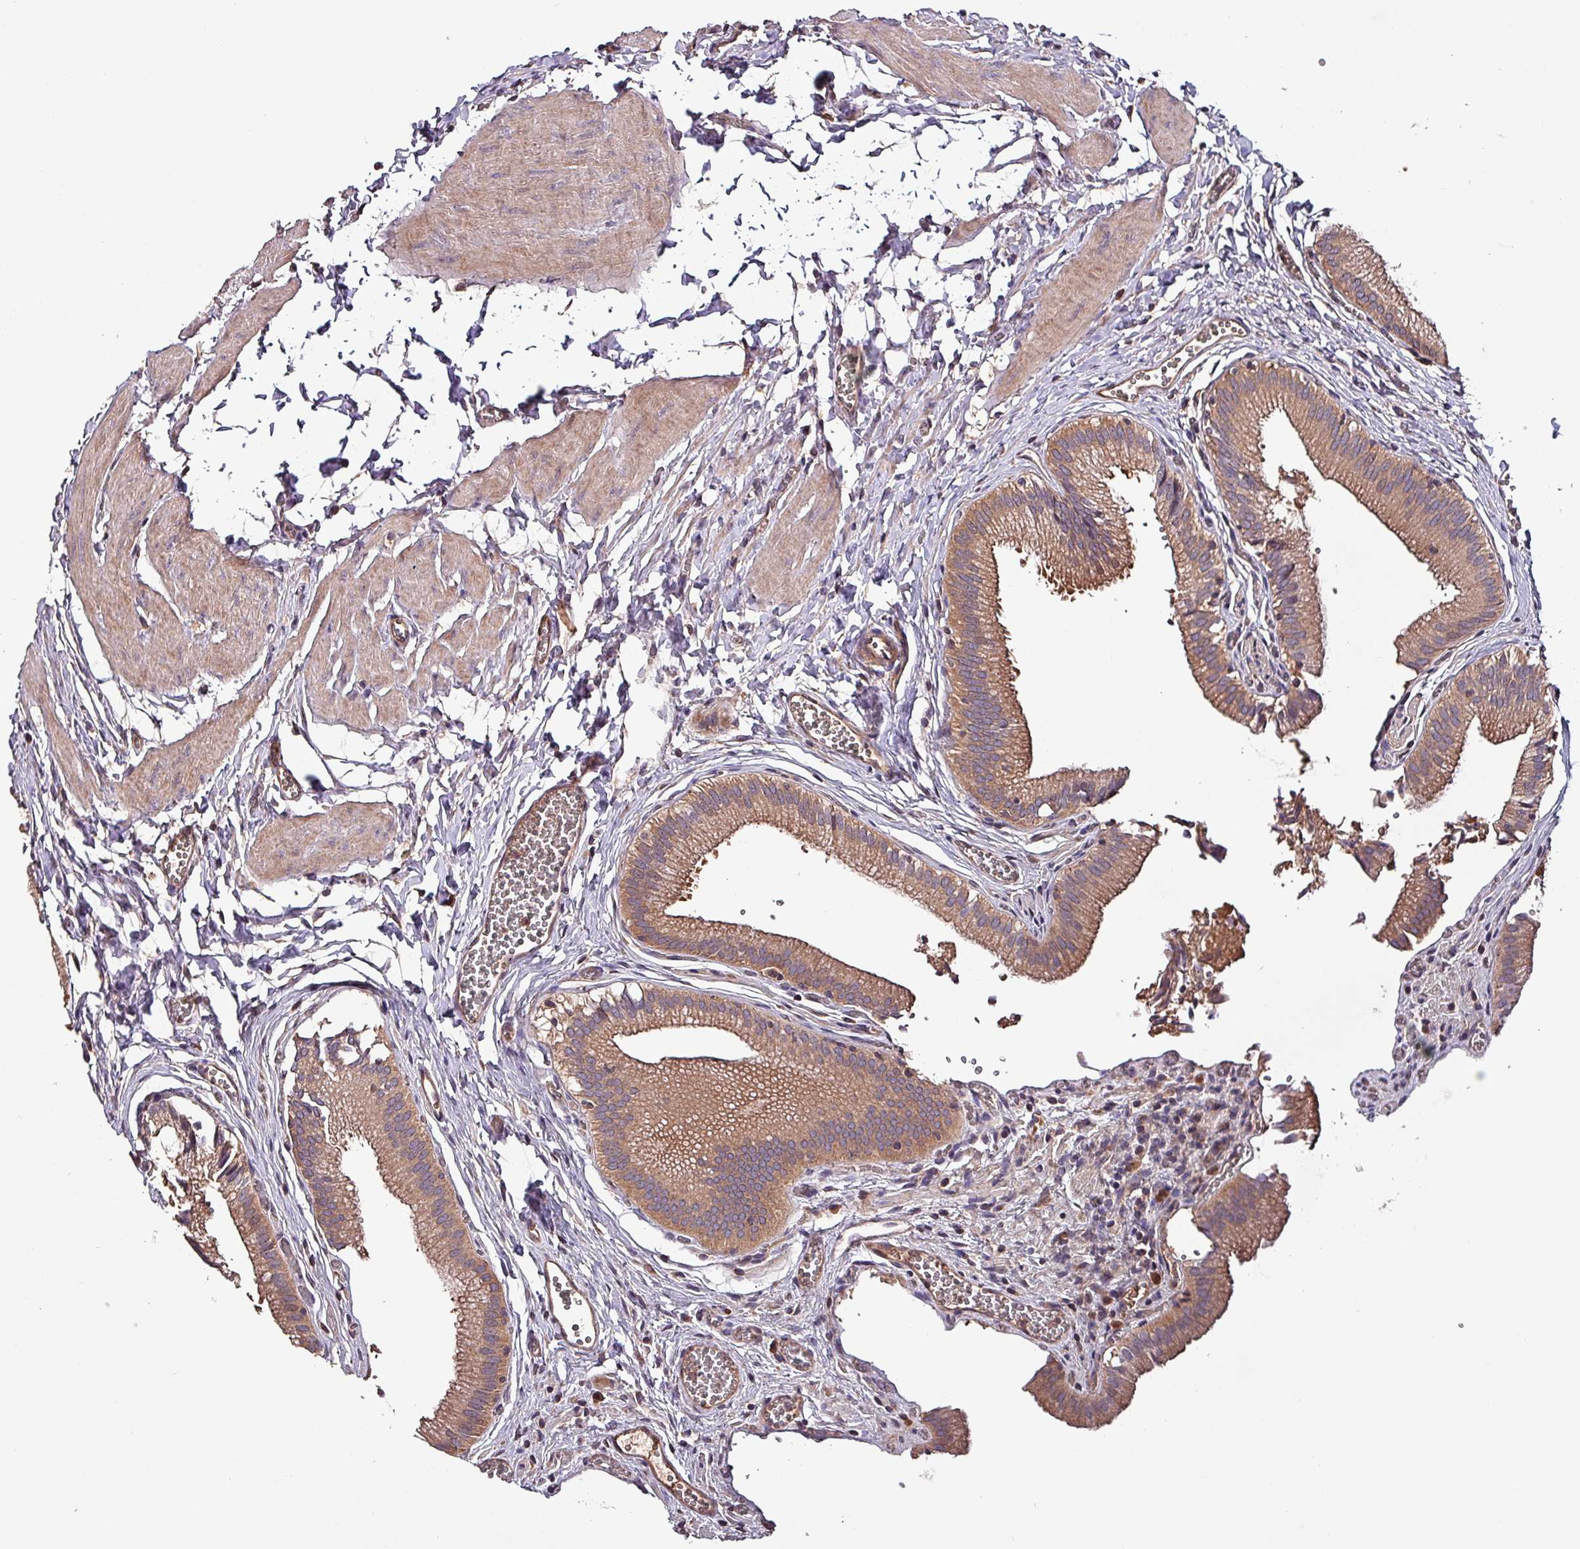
{"staining": {"intensity": "moderate", "quantity": ">75%", "location": "cytoplasmic/membranous"}, "tissue": "gallbladder", "cell_type": "Glandular cells", "image_type": "normal", "snomed": [{"axis": "morphology", "description": "Normal tissue, NOS"}, {"axis": "topography", "description": "Gallbladder"}, {"axis": "topography", "description": "Peripheral nerve tissue"}], "caption": "This photomicrograph demonstrates immunohistochemistry (IHC) staining of normal human gallbladder, with medium moderate cytoplasmic/membranous expression in about >75% of glandular cells.", "gene": "PAFAH1B2", "patient": {"sex": "male", "age": 17}}